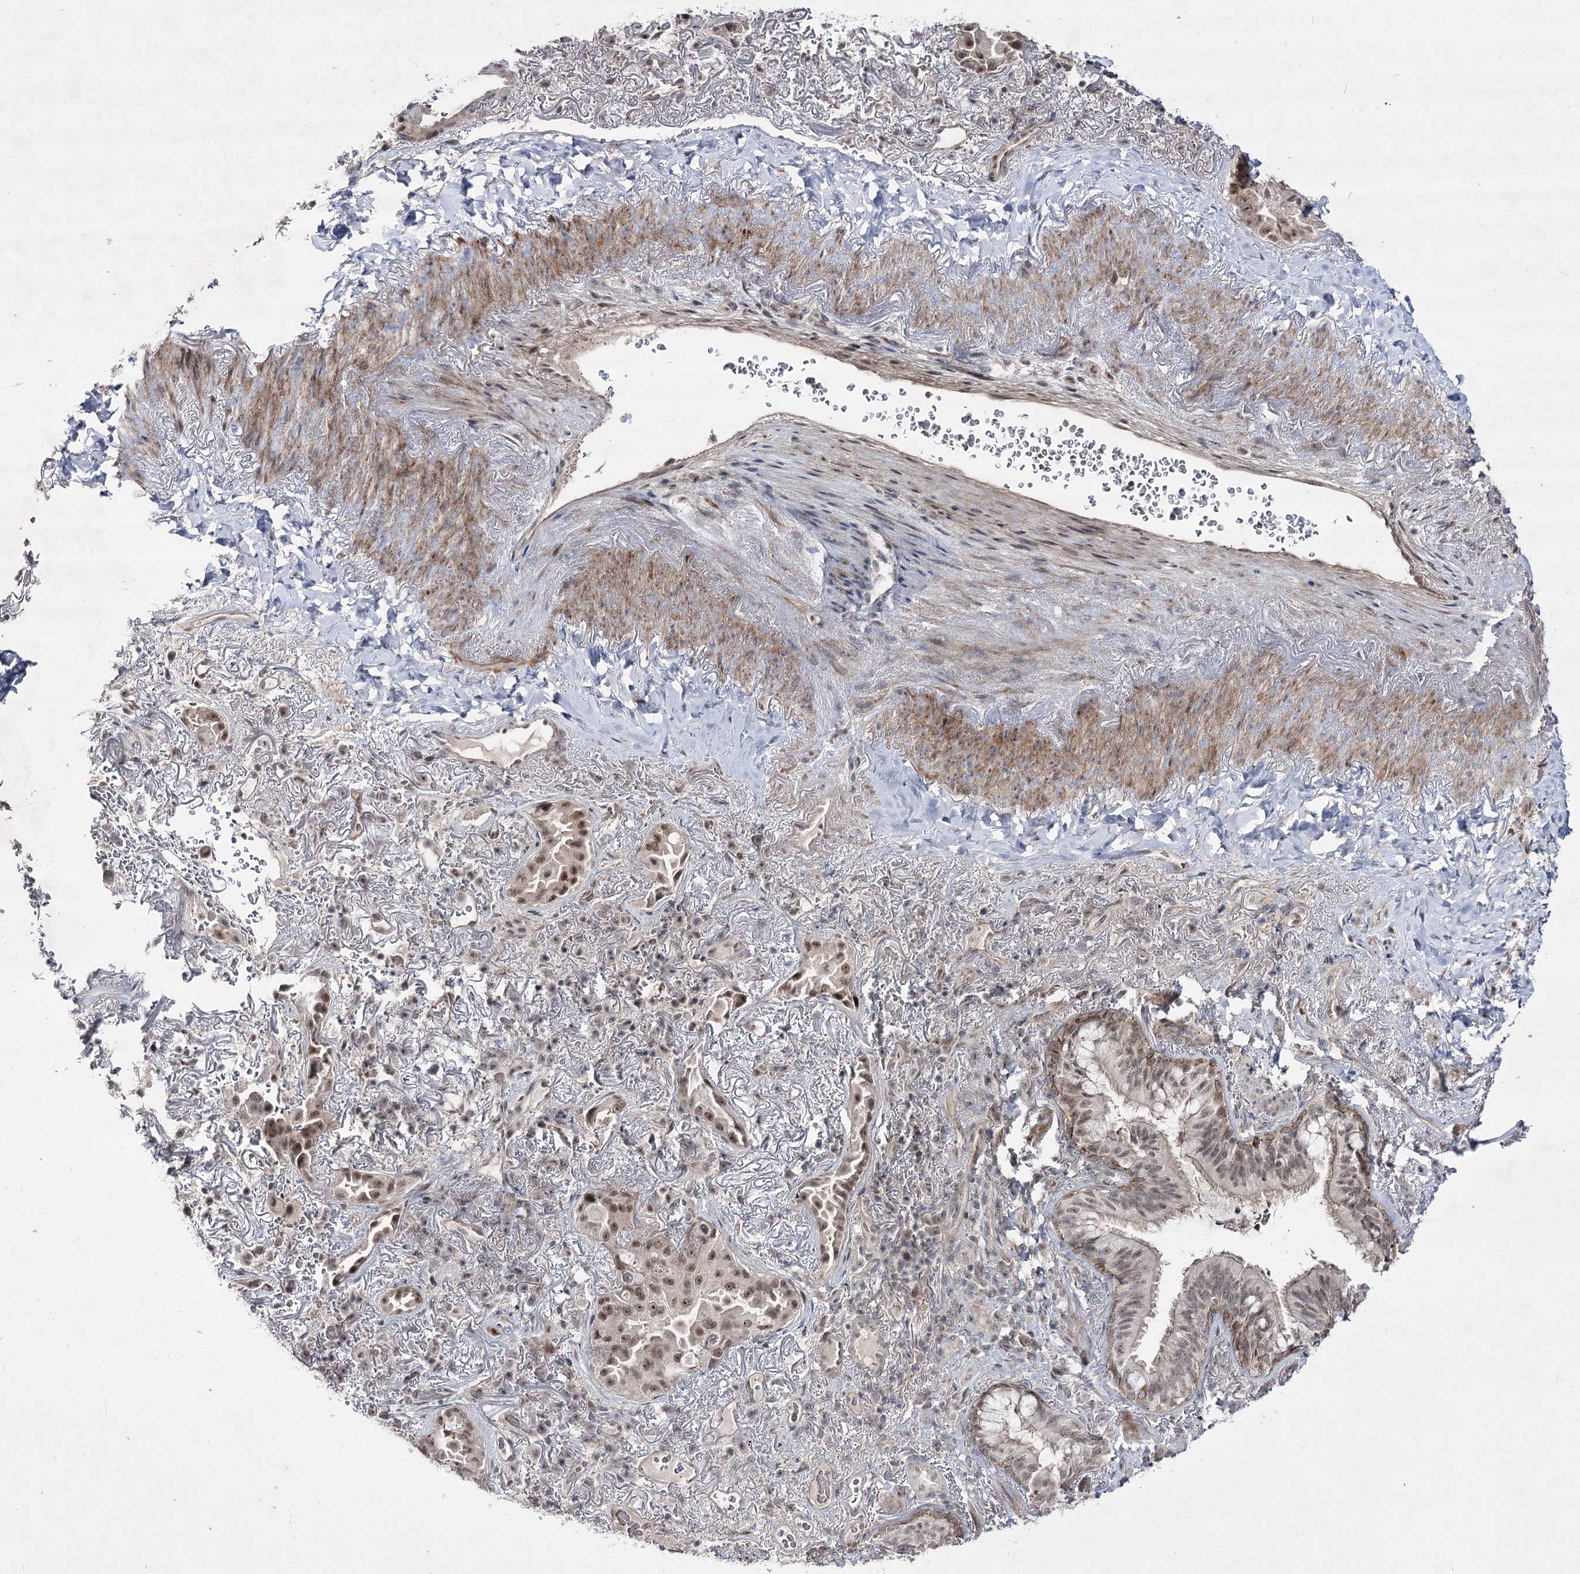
{"staining": {"intensity": "moderate", "quantity": ">75%", "location": "nuclear"}, "tissue": "lung cancer", "cell_type": "Tumor cells", "image_type": "cancer", "snomed": [{"axis": "morphology", "description": "Adenocarcinoma, NOS"}, {"axis": "topography", "description": "Lung"}], "caption": "Brown immunohistochemical staining in lung cancer demonstrates moderate nuclear staining in approximately >75% of tumor cells.", "gene": "HOXC11", "patient": {"sex": "female", "age": 69}}